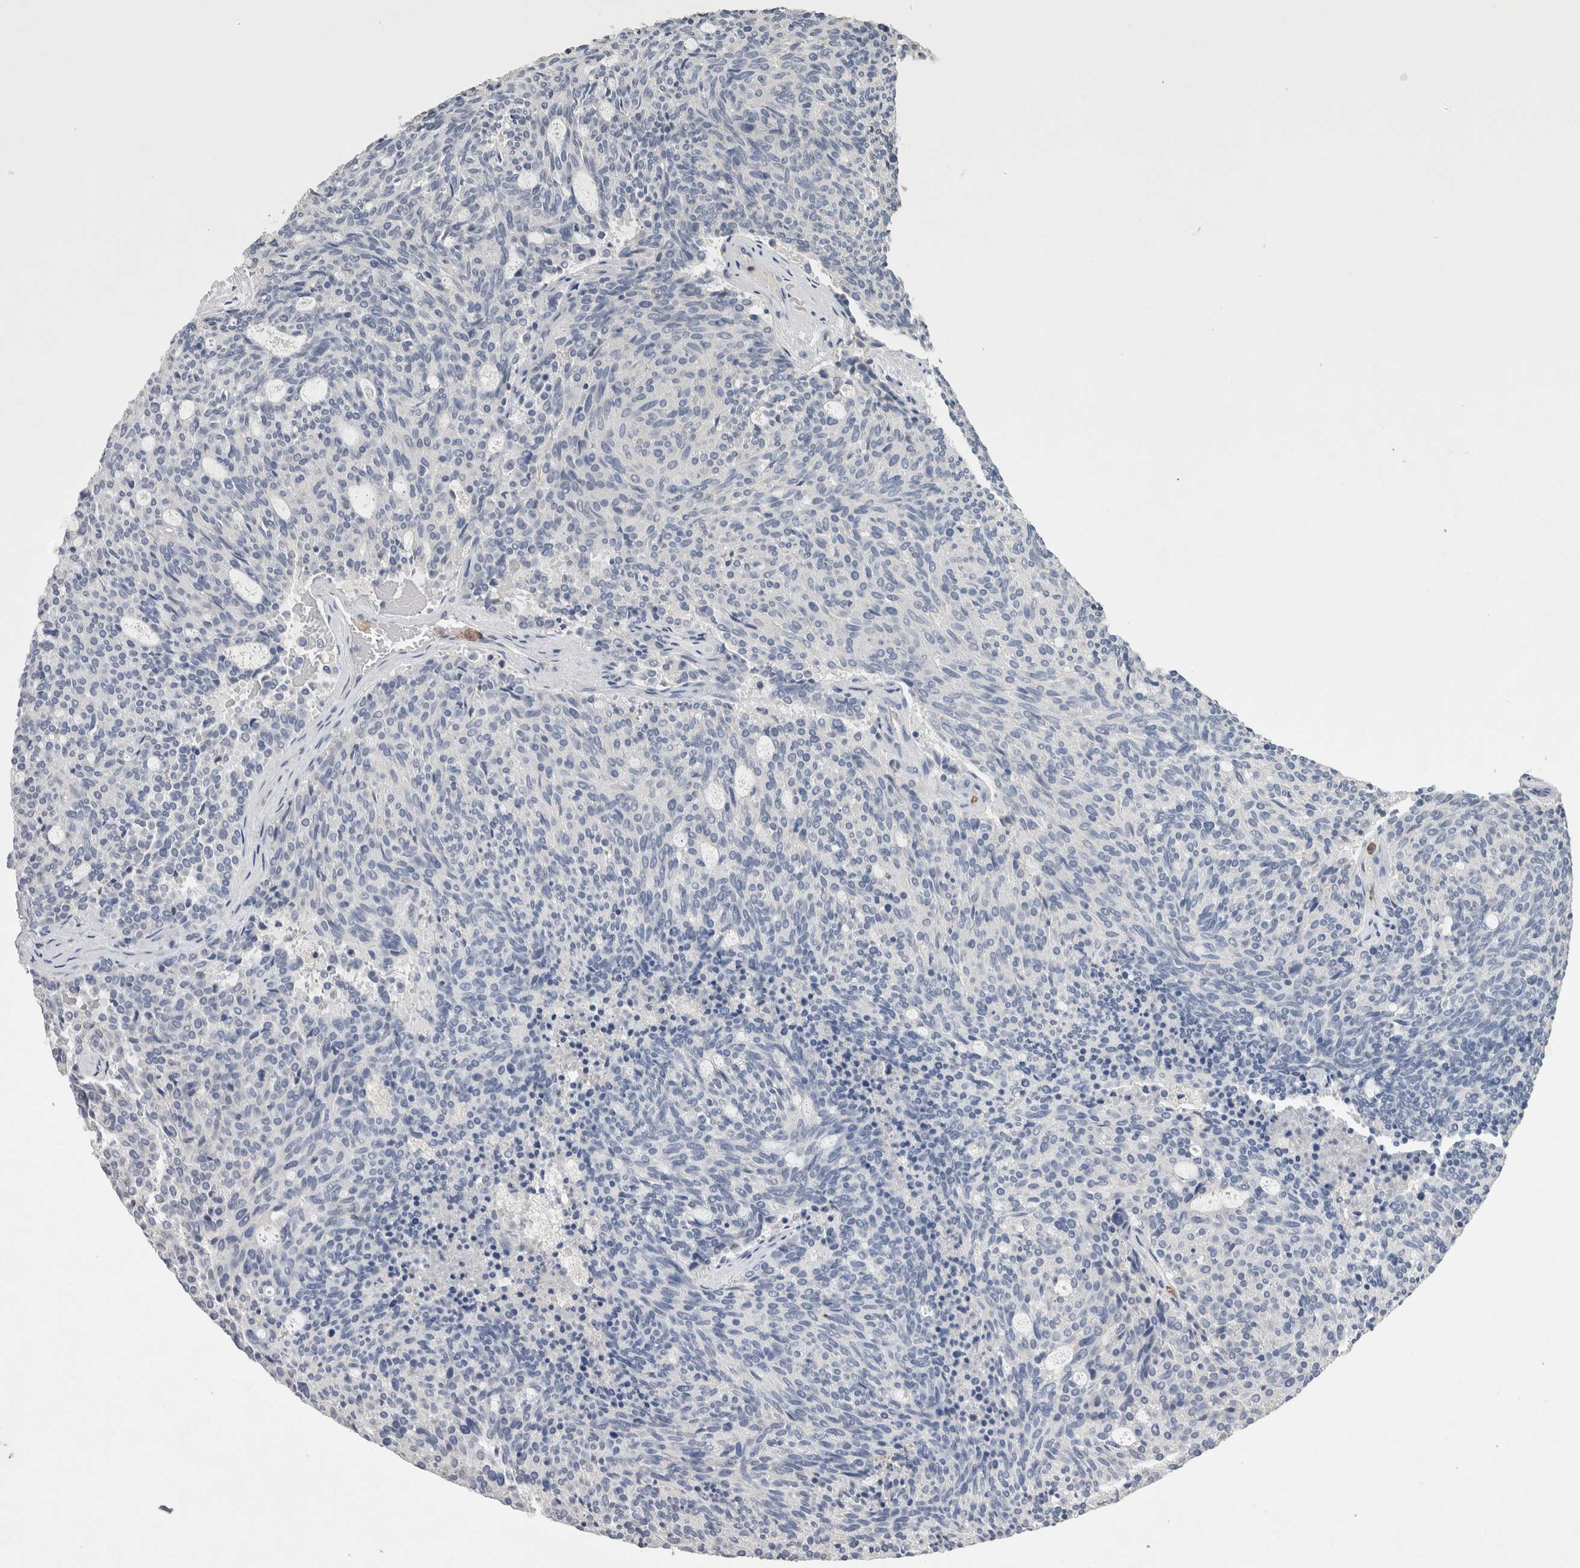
{"staining": {"intensity": "negative", "quantity": "none", "location": "none"}, "tissue": "carcinoid", "cell_type": "Tumor cells", "image_type": "cancer", "snomed": [{"axis": "morphology", "description": "Carcinoid, malignant, NOS"}, {"axis": "topography", "description": "Pancreas"}], "caption": "This is an immunohistochemistry histopathology image of carcinoid. There is no staining in tumor cells.", "gene": "FABP7", "patient": {"sex": "female", "age": 54}}